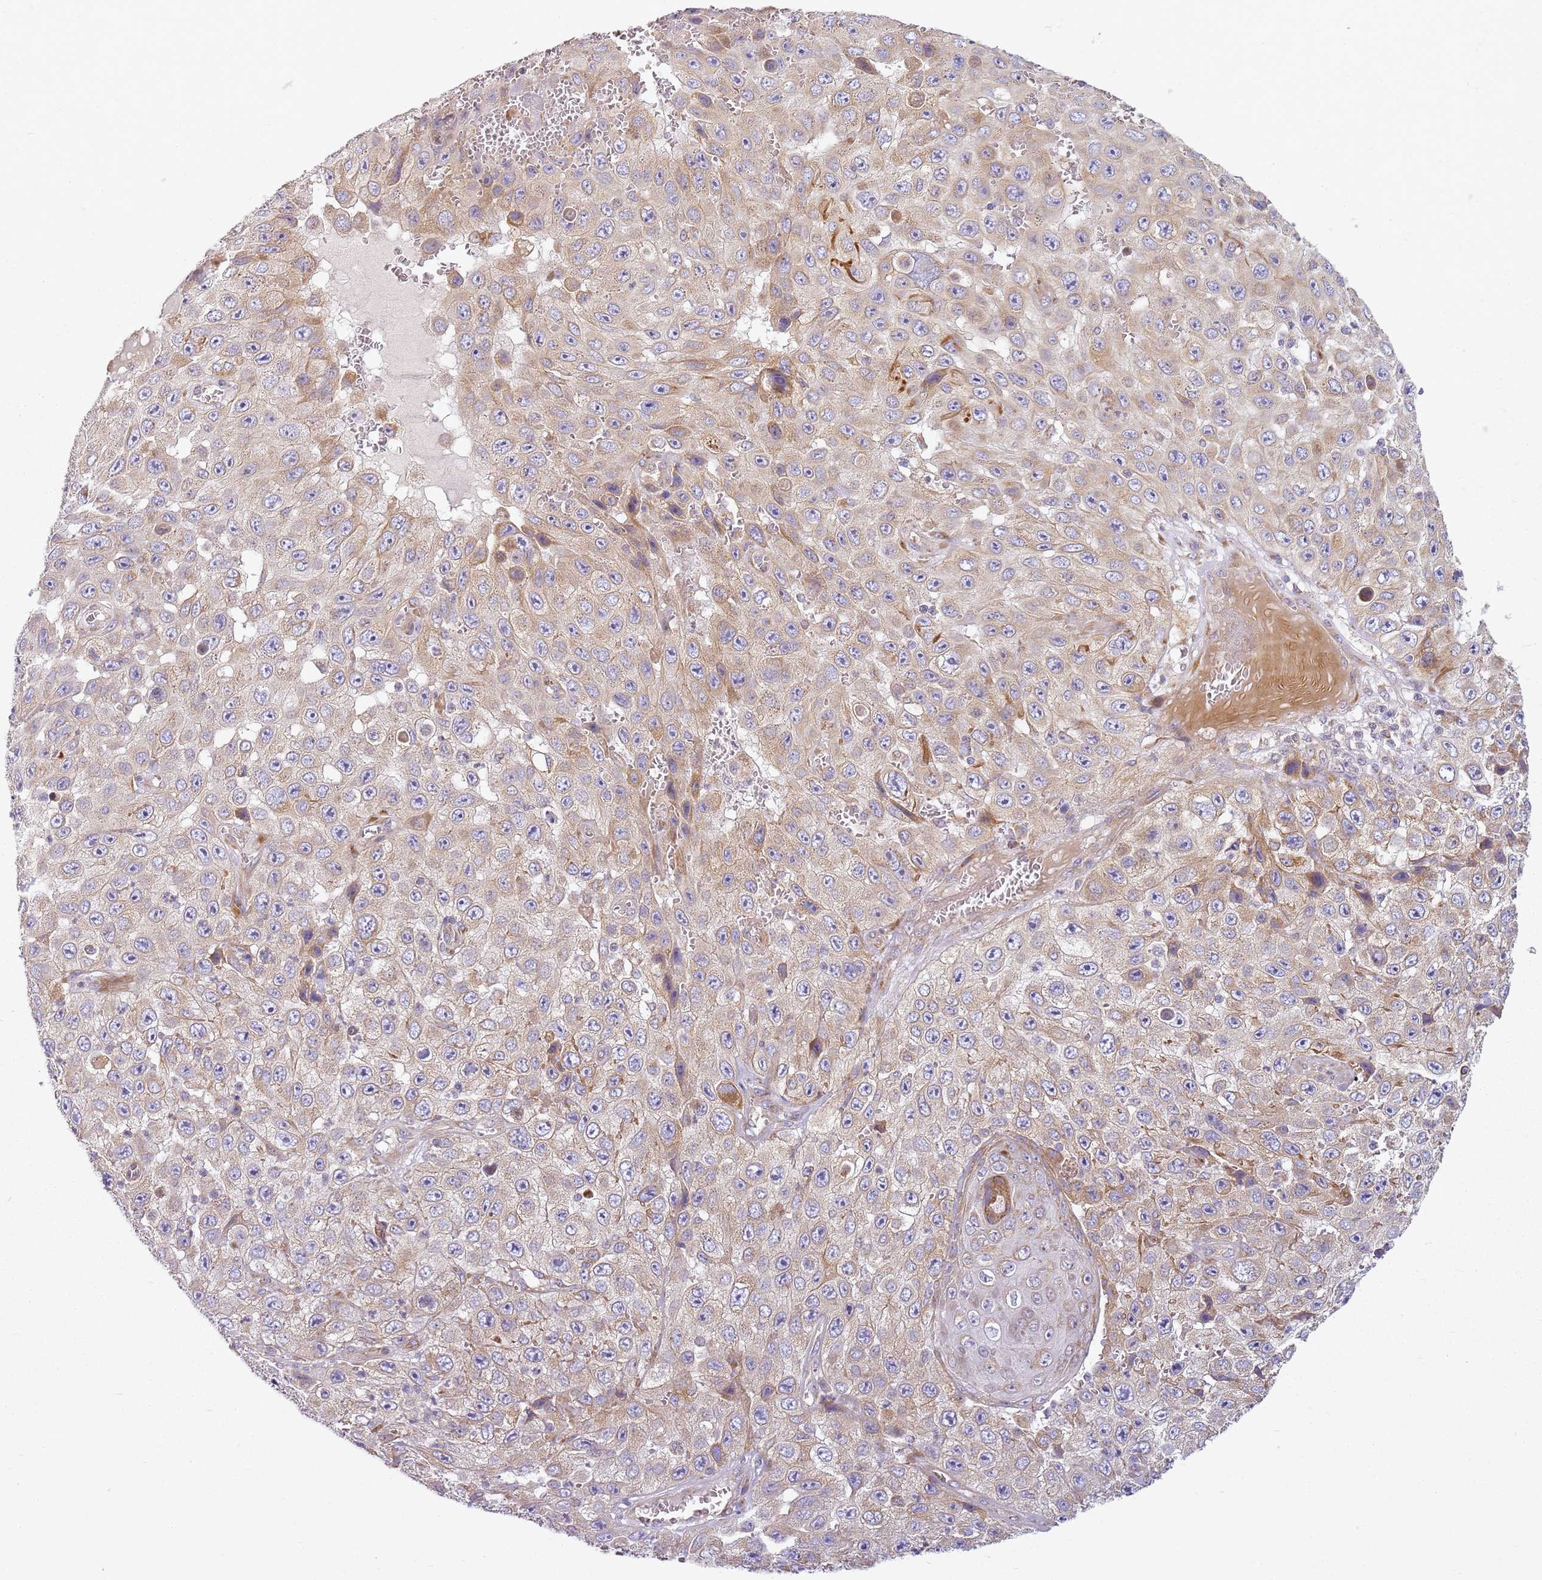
{"staining": {"intensity": "moderate", "quantity": "<25%", "location": "cytoplasmic/membranous"}, "tissue": "skin cancer", "cell_type": "Tumor cells", "image_type": "cancer", "snomed": [{"axis": "morphology", "description": "Squamous cell carcinoma, NOS"}, {"axis": "topography", "description": "Skin"}], "caption": "About <25% of tumor cells in squamous cell carcinoma (skin) show moderate cytoplasmic/membranous protein staining as visualized by brown immunohistochemical staining.", "gene": "TMEM200C", "patient": {"sex": "male", "age": 82}}